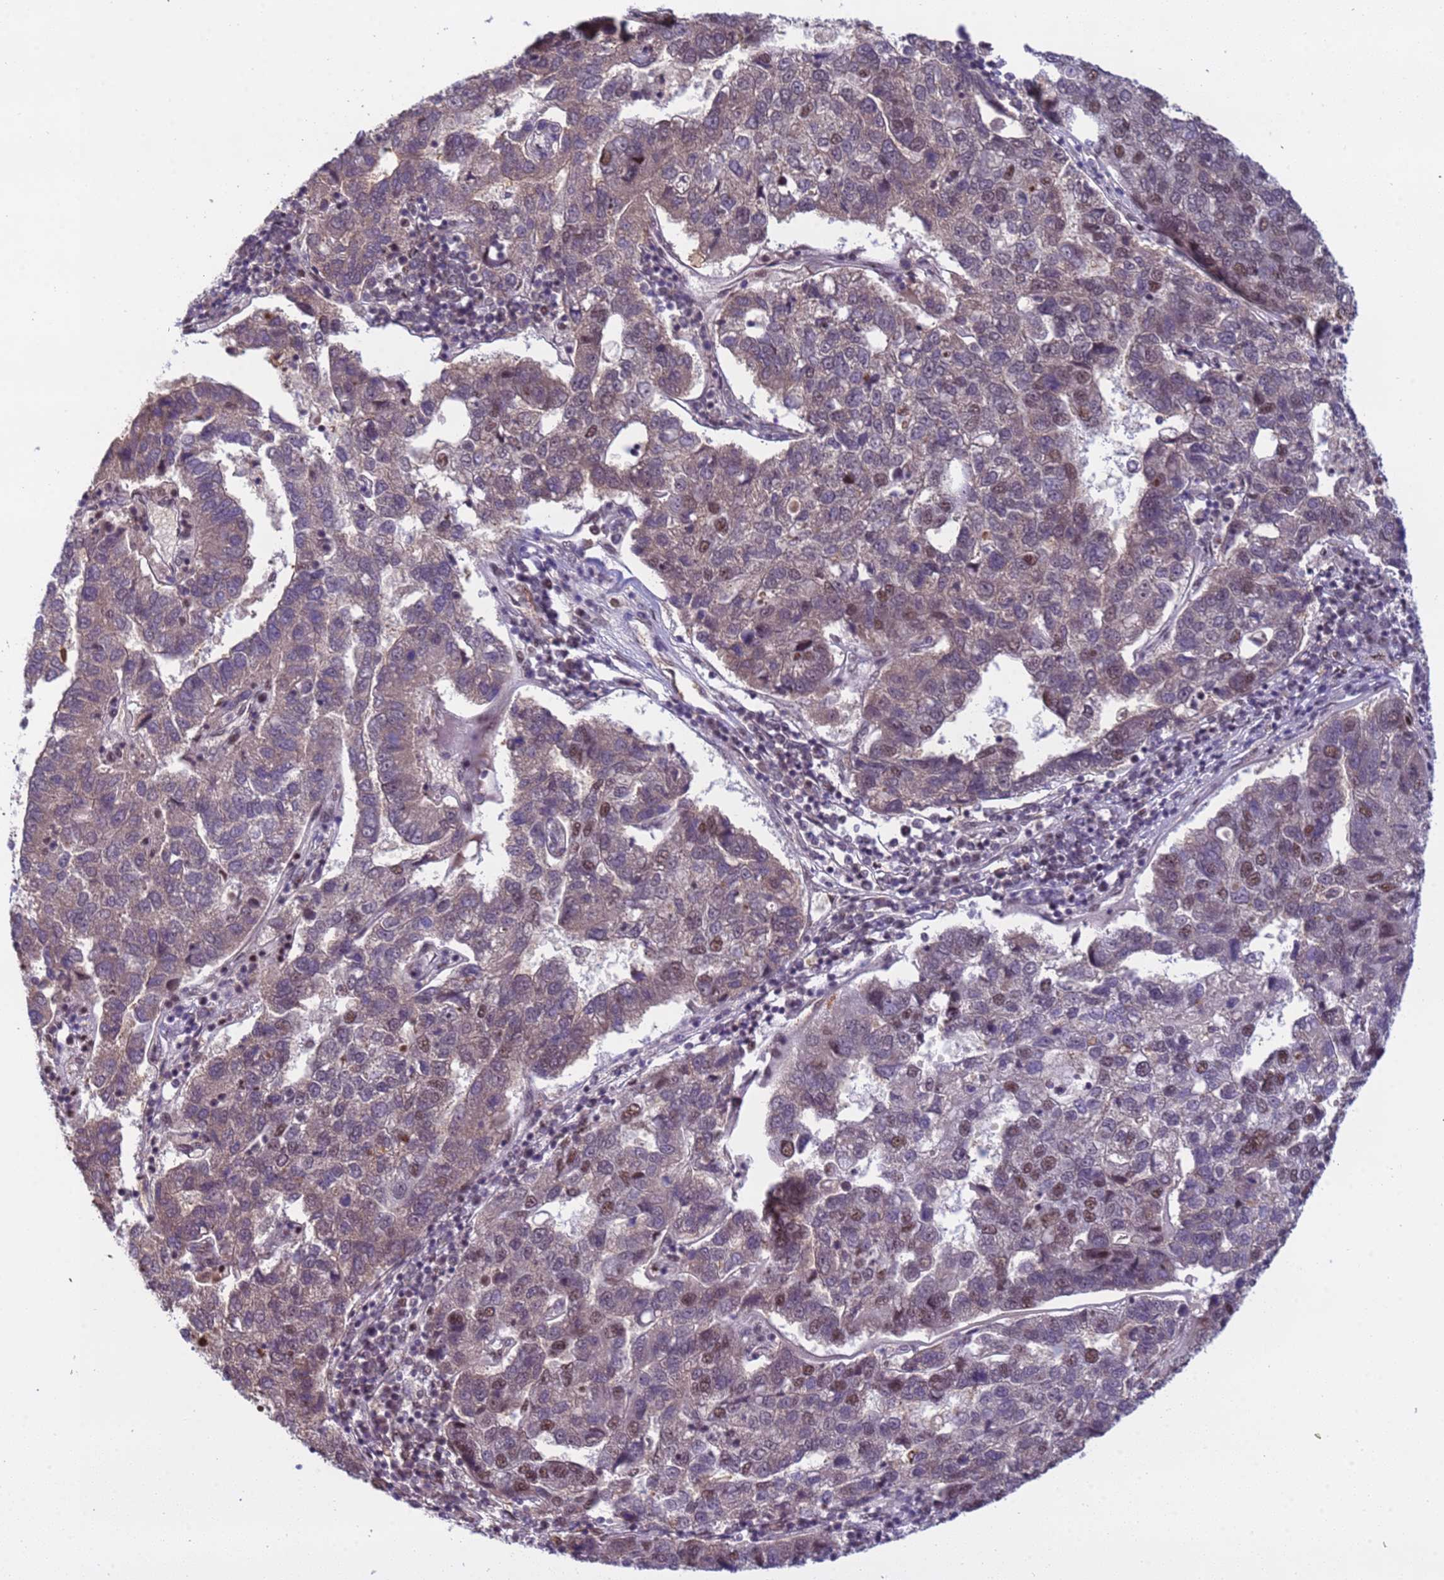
{"staining": {"intensity": "strong", "quantity": "<25%", "location": "nuclear"}, "tissue": "pancreatic cancer", "cell_type": "Tumor cells", "image_type": "cancer", "snomed": [{"axis": "morphology", "description": "Adenocarcinoma, NOS"}, {"axis": "topography", "description": "Pancreas"}], "caption": "Immunohistochemistry (IHC) histopathology image of neoplastic tissue: pancreatic cancer stained using immunohistochemistry displays medium levels of strong protein expression localized specifically in the nuclear of tumor cells, appearing as a nuclear brown color.", "gene": "SRRT", "patient": {"sex": "female", "age": 61}}